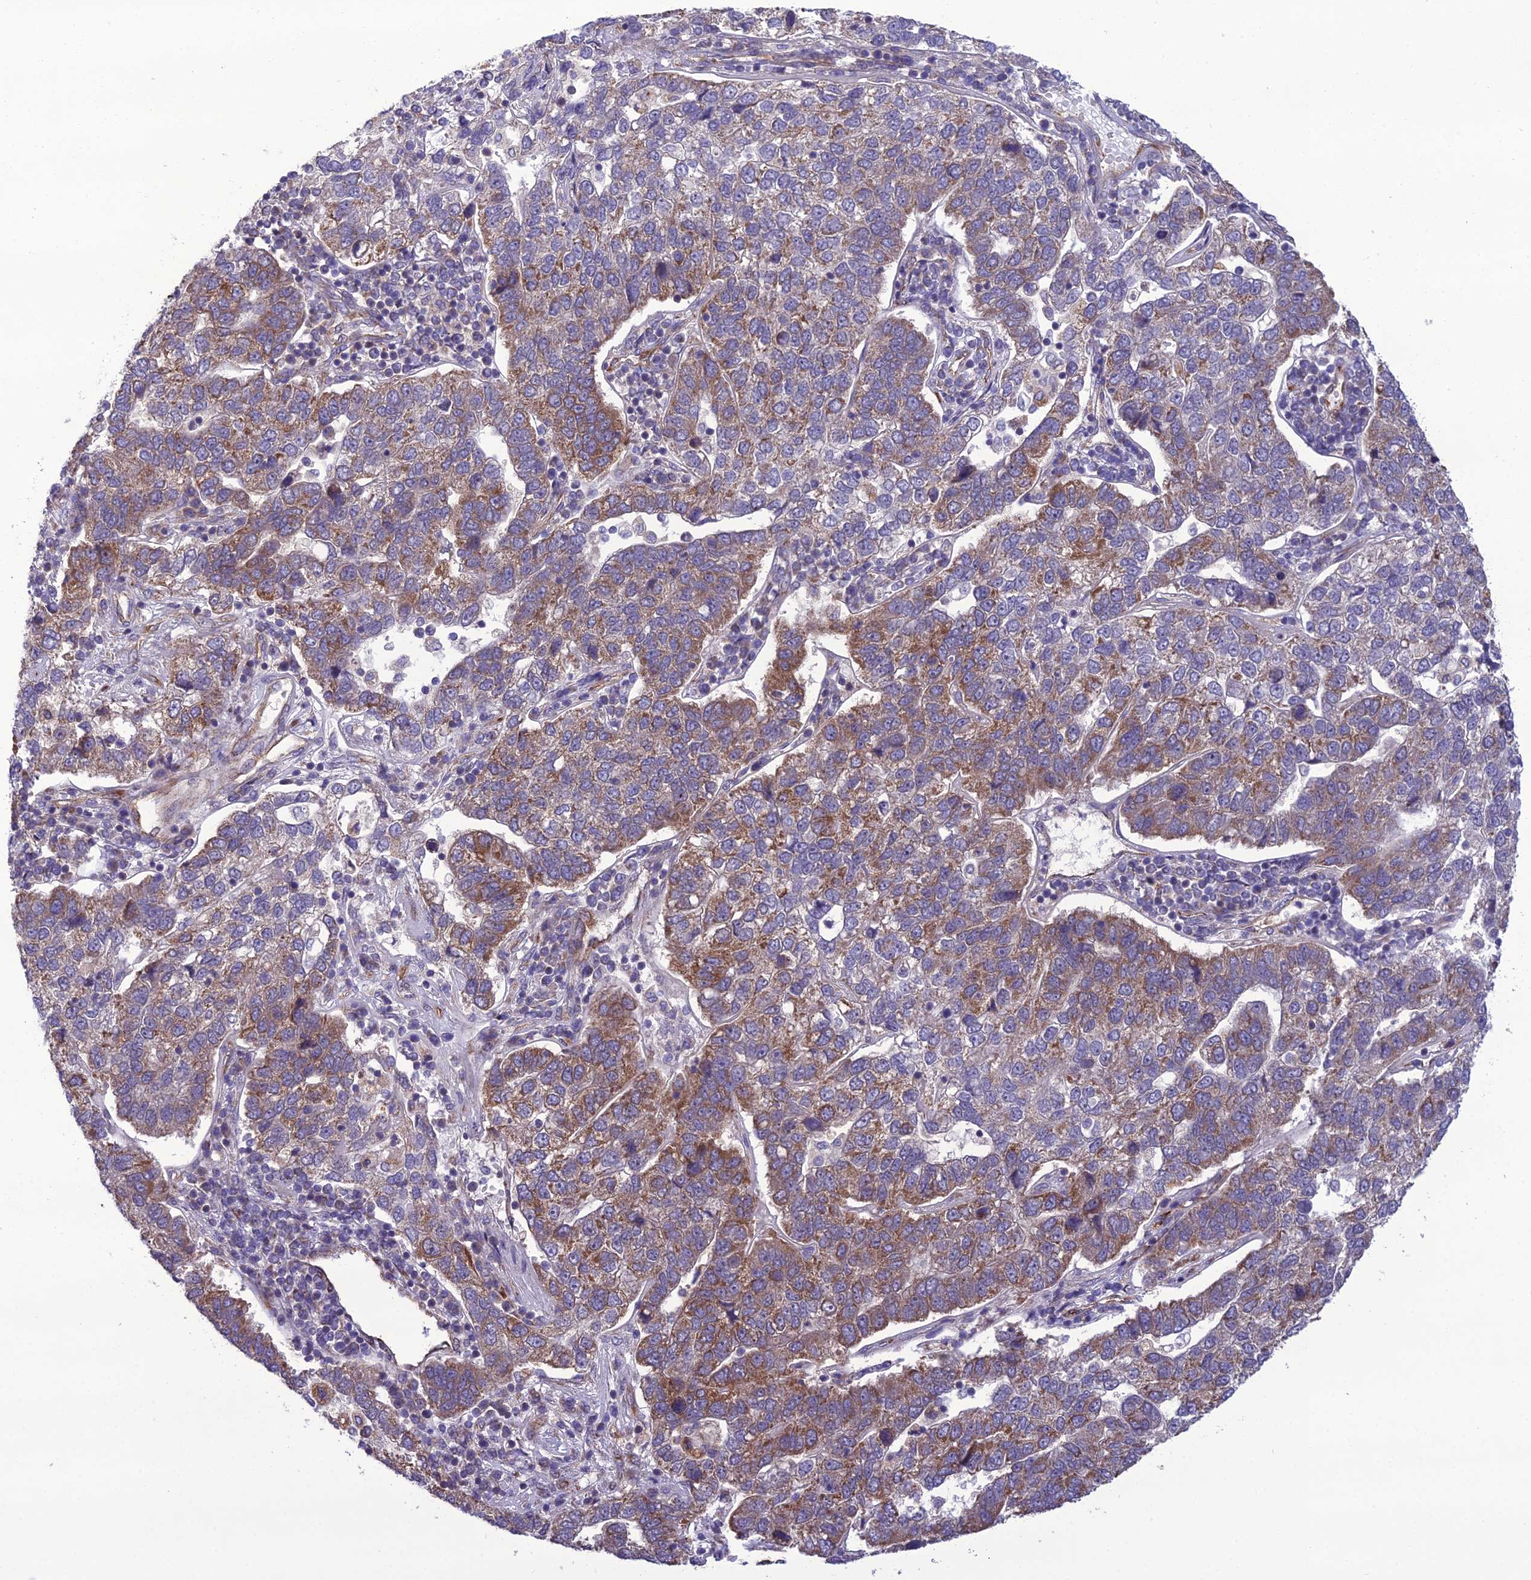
{"staining": {"intensity": "moderate", "quantity": "25%-75%", "location": "cytoplasmic/membranous"}, "tissue": "pancreatic cancer", "cell_type": "Tumor cells", "image_type": "cancer", "snomed": [{"axis": "morphology", "description": "Adenocarcinoma, NOS"}, {"axis": "topography", "description": "Pancreas"}], "caption": "Protein expression analysis of pancreatic cancer (adenocarcinoma) shows moderate cytoplasmic/membranous positivity in approximately 25%-75% of tumor cells.", "gene": "NODAL", "patient": {"sex": "female", "age": 61}}